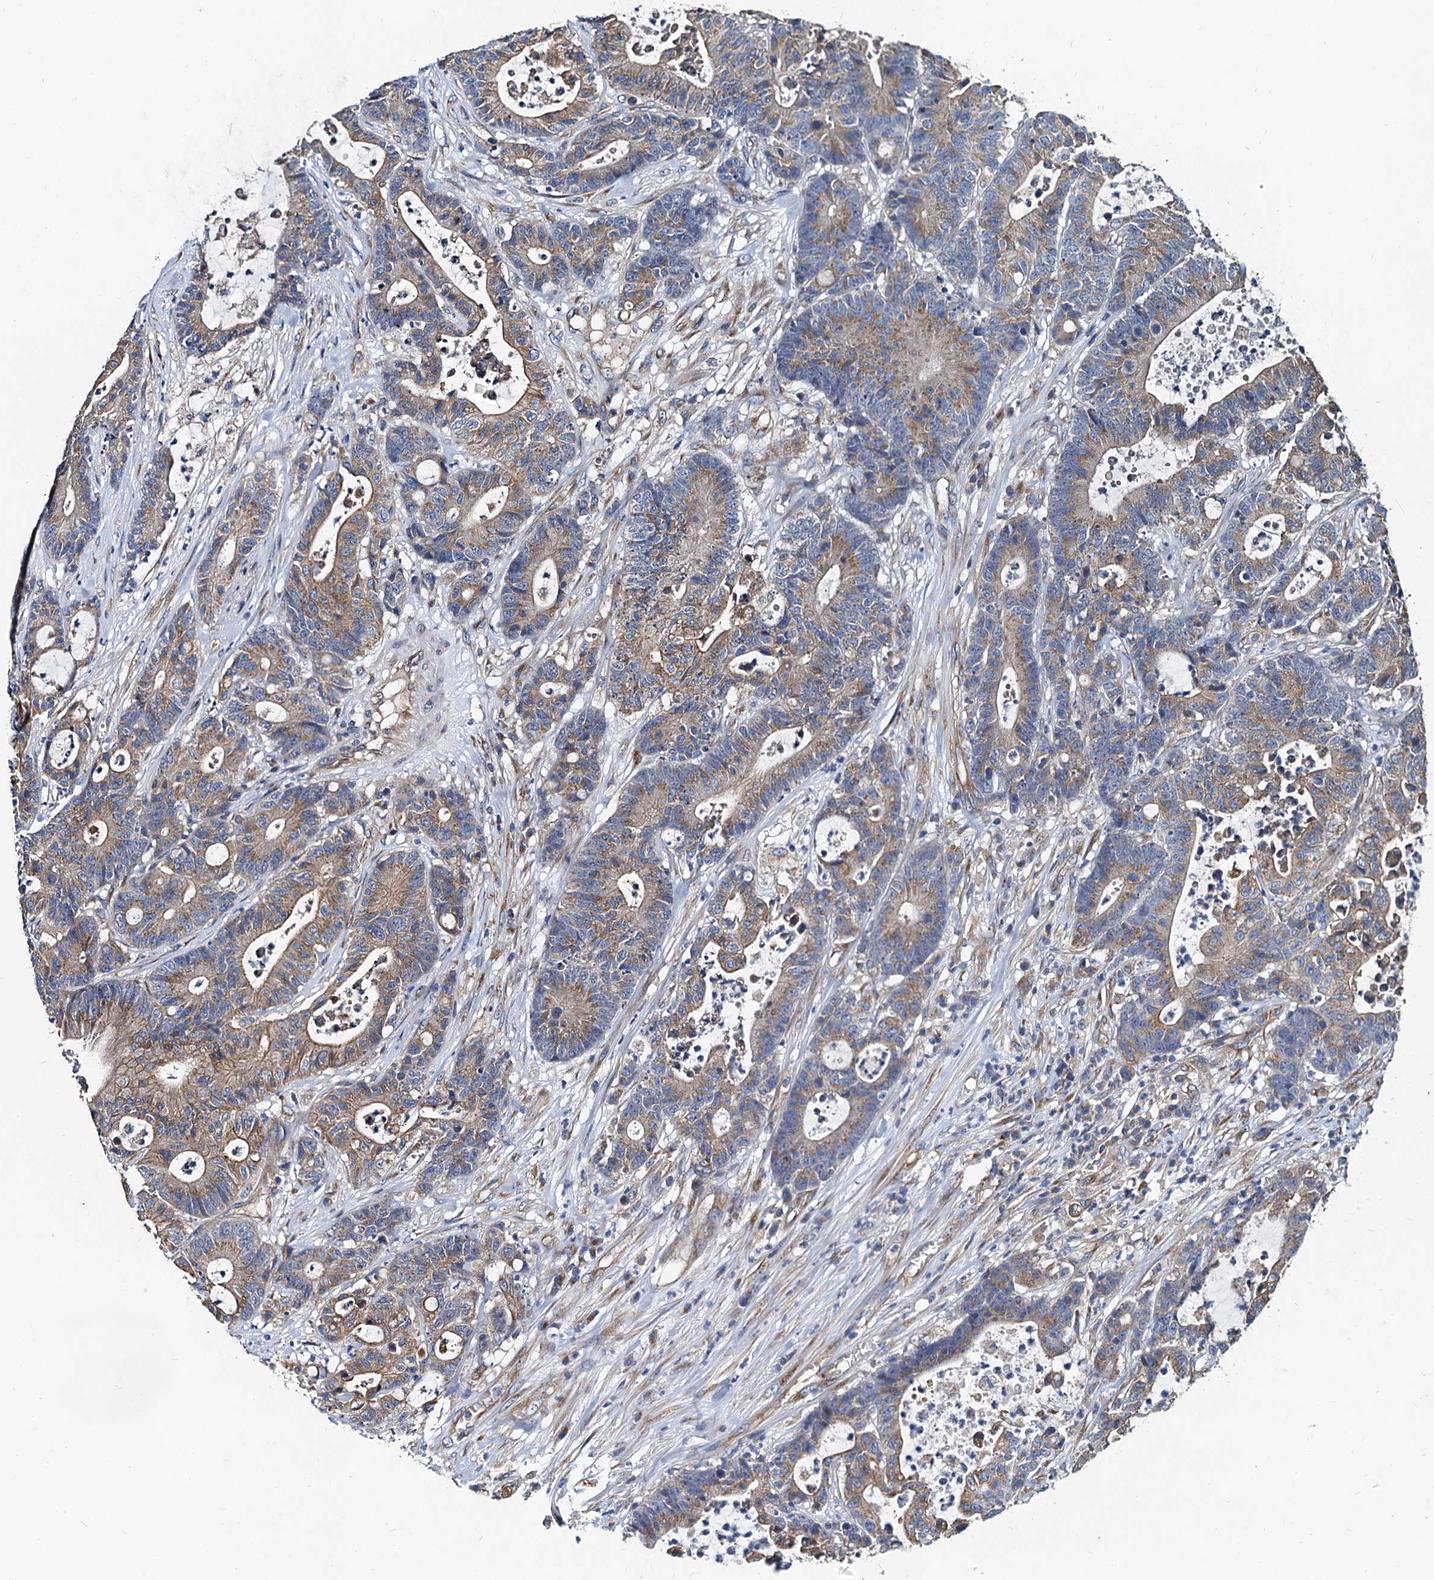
{"staining": {"intensity": "moderate", "quantity": ">75%", "location": "cytoplasmic/membranous"}, "tissue": "colorectal cancer", "cell_type": "Tumor cells", "image_type": "cancer", "snomed": [{"axis": "morphology", "description": "Adenocarcinoma, NOS"}, {"axis": "topography", "description": "Colon"}], "caption": "Tumor cells show medium levels of moderate cytoplasmic/membranous expression in about >75% of cells in colorectal cancer. (DAB (3,3'-diaminobenzidine) = brown stain, brightfield microscopy at high magnification).", "gene": "NGRN", "patient": {"sex": "female", "age": 84}}